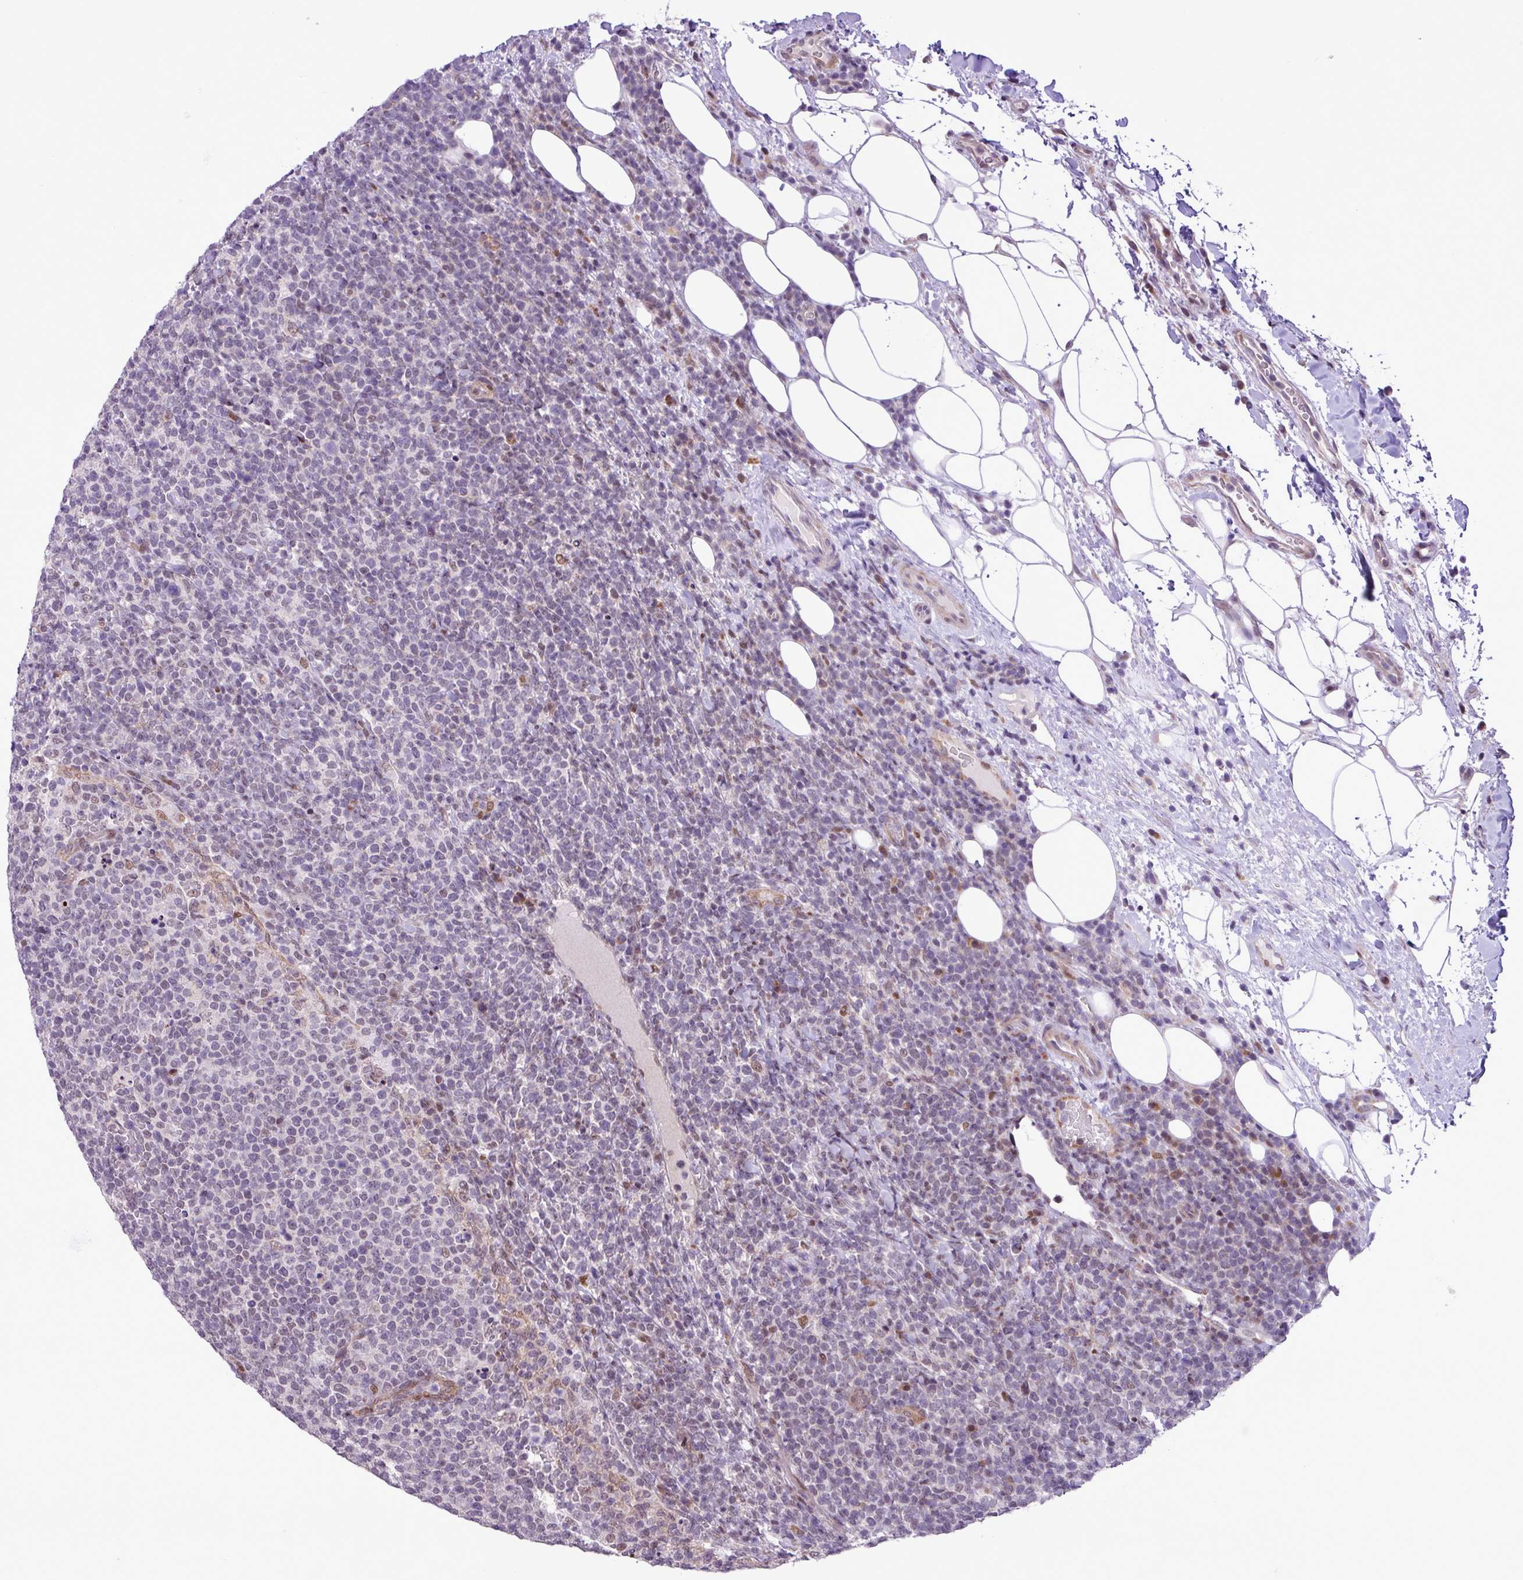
{"staining": {"intensity": "negative", "quantity": "none", "location": "none"}, "tissue": "lymphoma", "cell_type": "Tumor cells", "image_type": "cancer", "snomed": [{"axis": "morphology", "description": "Malignant lymphoma, non-Hodgkin's type, High grade"}, {"axis": "topography", "description": "Lymph node"}], "caption": "There is no significant staining in tumor cells of lymphoma.", "gene": "ZNF354A", "patient": {"sex": "male", "age": 61}}